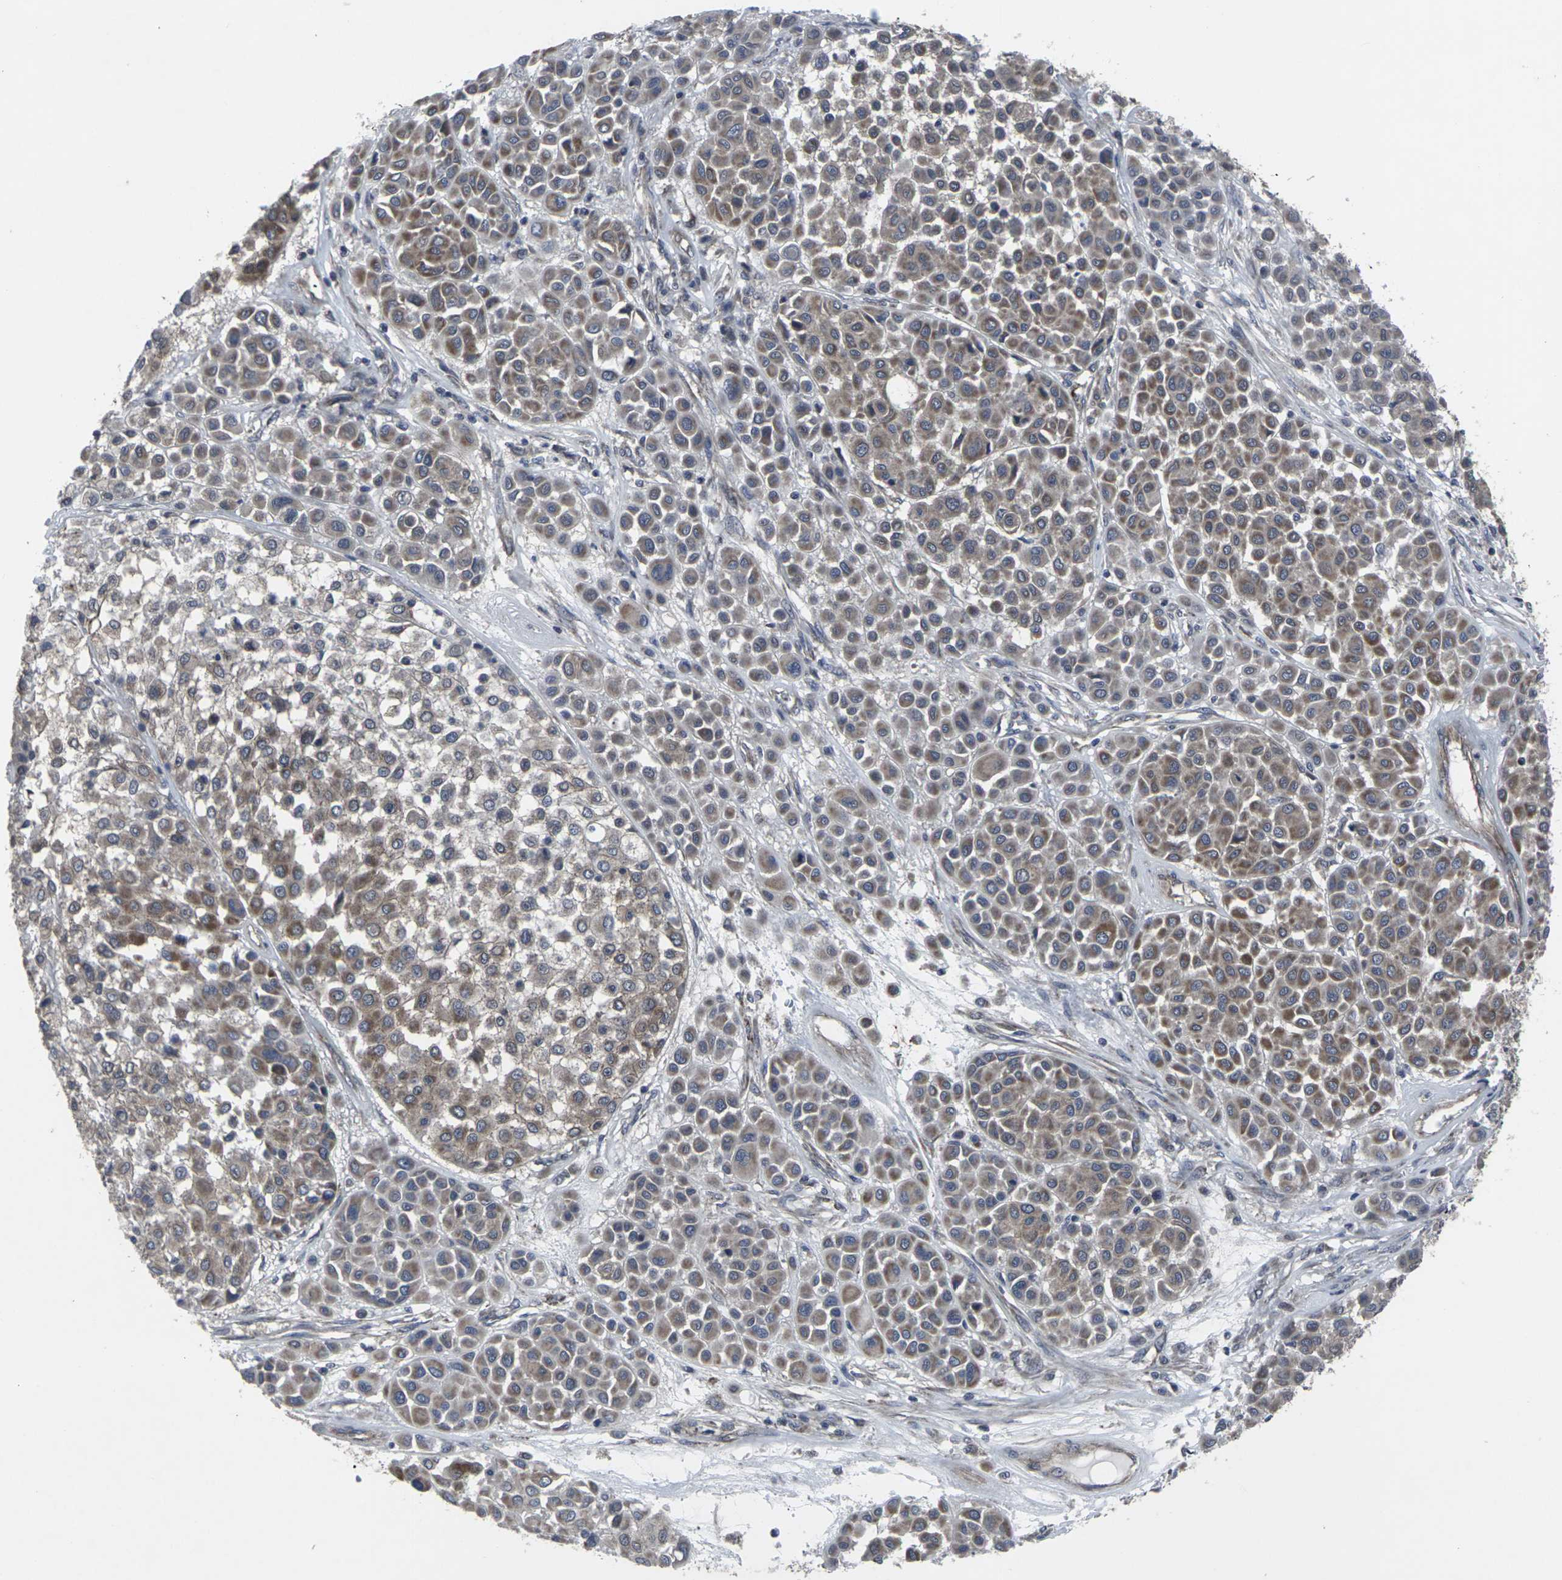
{"staining": {"intensity": "moderate", "quantity": ">75%", "location": "cytoplasmic/membranous"}, "tissue": "melanoma", "cell_type": "Tumor cells", "image_type": "cancer", "snomed": [{"axis": "morphology", "description": "Malignant melanoma, Metastatic site"}, {"axis": "topography", "description": "Soft tissue"}], "caption": "Brown immunohistochemical staining in human melanoma demonstrates moderate cytoplasmic/membranous staining in about >75% of tumor cells.", "gene": "MAPKAPK2", "patient": {"sex": "male", "age": 41}}